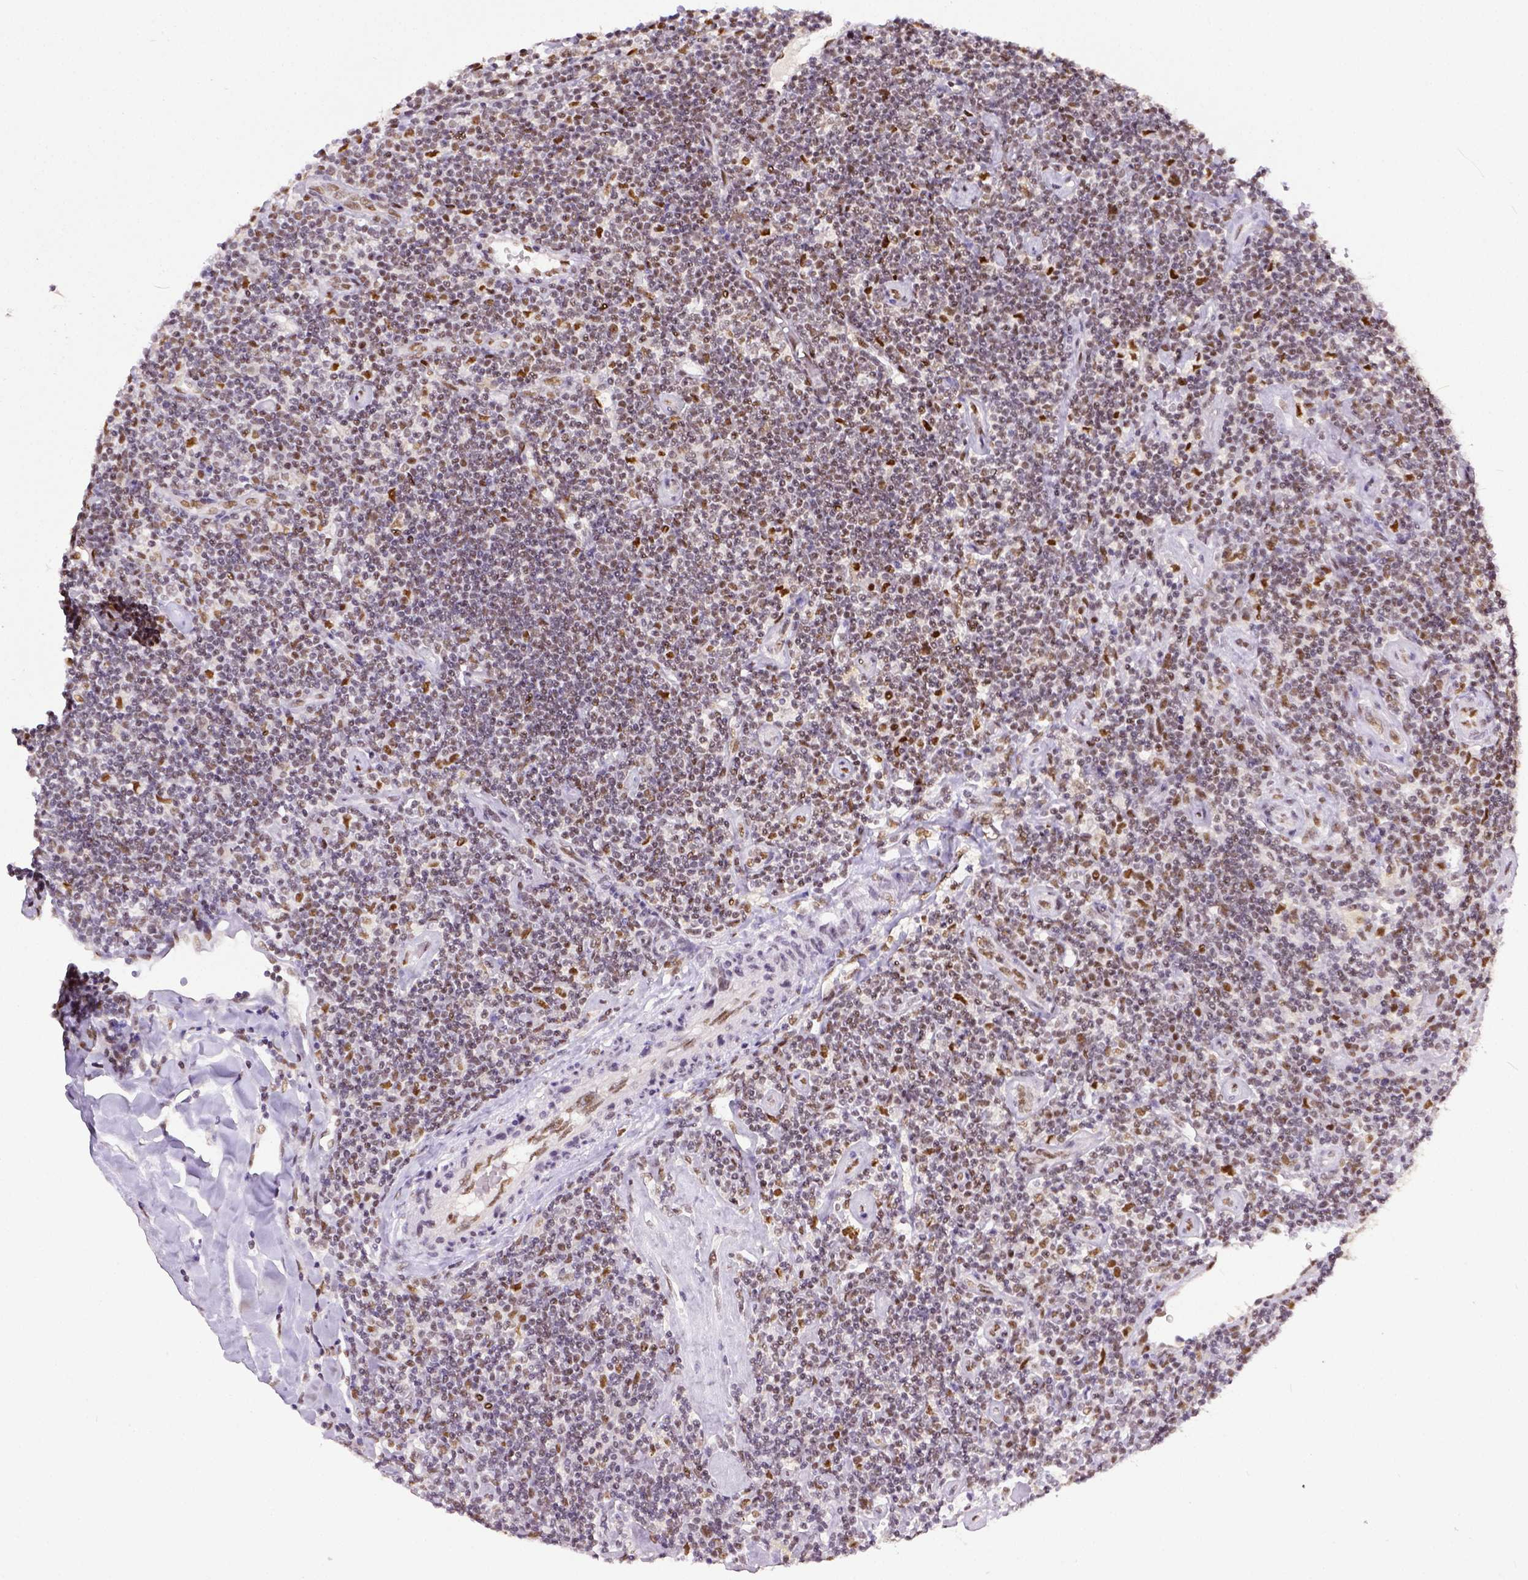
{"staining": {"intensity": "moderate", "quantity": "25%-75%", "location": "nuclear"}, "tissue": "lymphoma", "cell_type": "Tumor cells", "image_type": "cancer", "snomed": [{"axis": "morphology", "description": "Hodgkin's disease, NOS"}, {"axis": "topography", "description": "Lymph node"}], "caption": "Moderate nuclear expression is seen in about 25%-75% of tumor cells in lymphoma.", "gene": "ERCC1", "patient": {"sex": "male", "age": 40}}